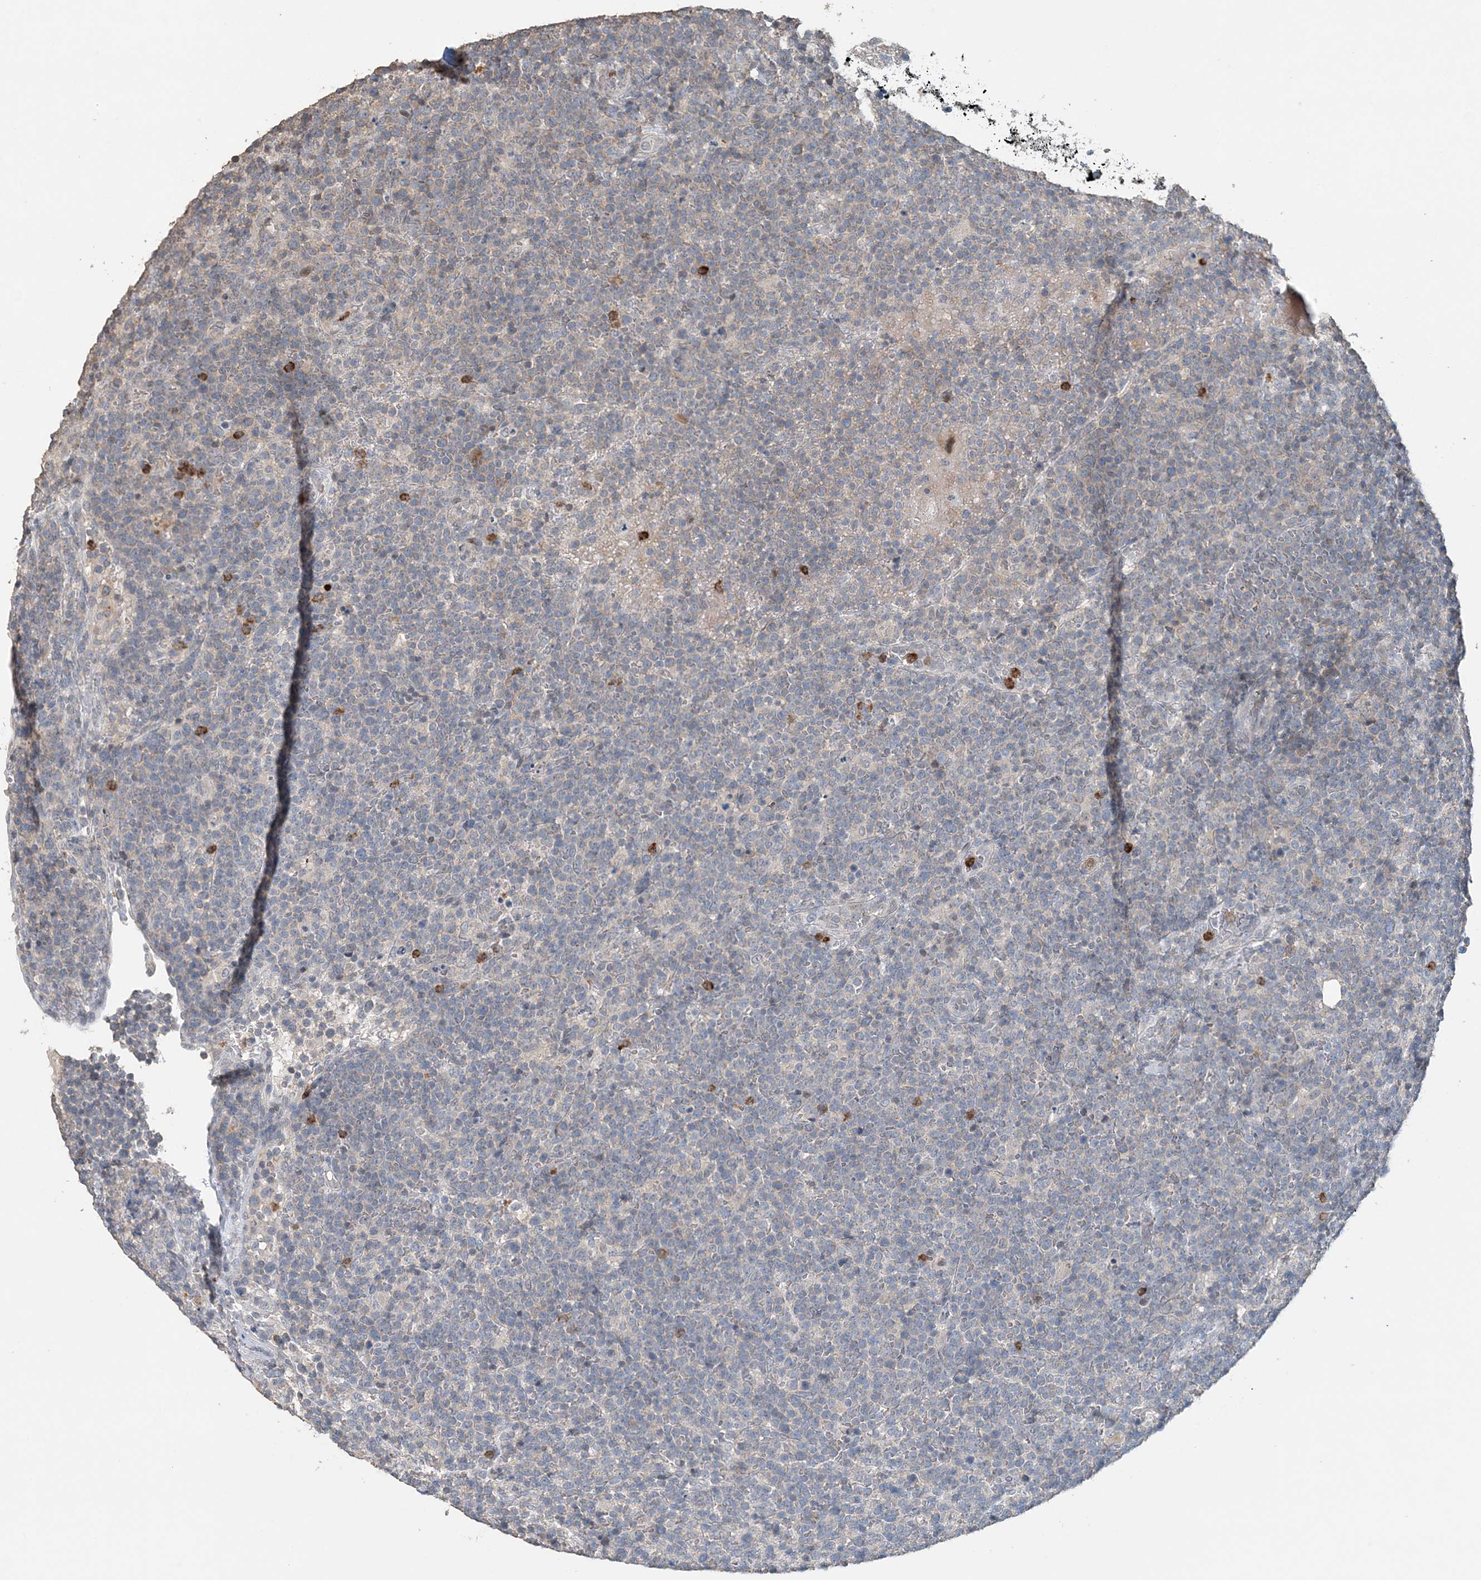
{"staining": {"intensity": "negative", "quantity": "none", "location": "none"}, "tissue": "lymphoma", "cell_type": "Tumor cells", "image_type": "cancer", "snomed": [{"axis": "morphology", "description": "Malignant lymphoma, non-Hodgkin's type, High grade"}, {"axis": "topography", "description": "Lymph node"}], "caption": "Protein analysis of malignant lymphoma, non-Hodgkin's type (high-grade) shows no significant expression in tumor cells.", "gene": "FAM110A", "patient": {"sex": "male", "age": 61}}